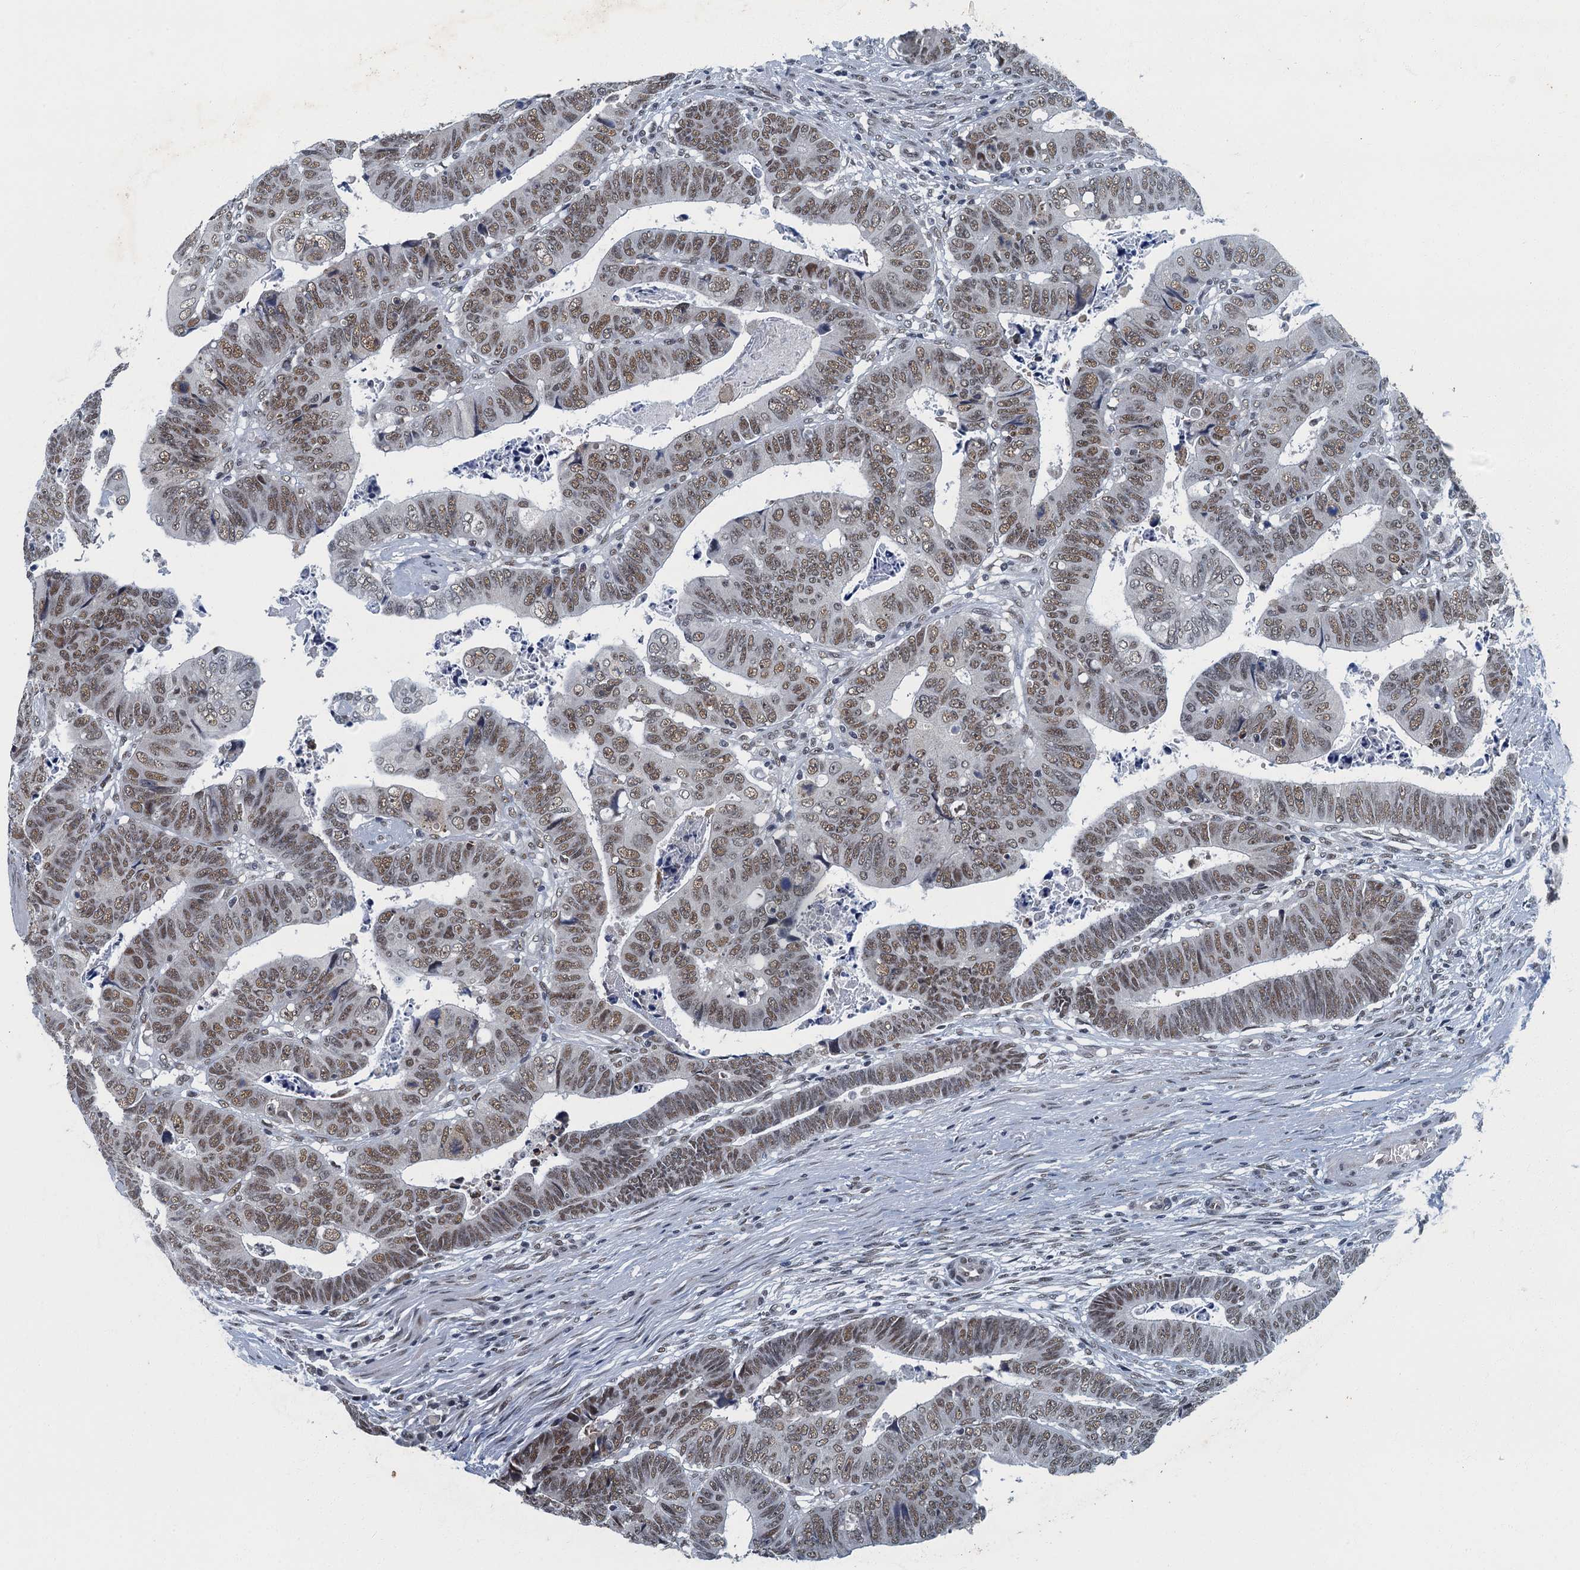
{"staining": {"intensity": "moderate", "quantity": ">75%", "location": "nuclear"}, "tissue": "colorectal cancer", "cell_type": "Tumor cells", "image_type": "cancer", "snomed": [{"axis": "morphology", "description": "Normal tissue, NOS"}, {"axis": "morphology", "description": "Adenocarcinoma, NOS"}, {"axis": "topography", "description": "Rectum"}], "caption": "Tumor cells demonstrate medium levels of moderate nuclear expression in approximately >75% of cells in adenocarcinoma (colorectal). The protein is stained brown, and the nuclei are stained in blue (DAB IHC with brightfield microscopy, high magnification).", "gene": "GADL1", "patient": {"sex": "female", "age": 65}}